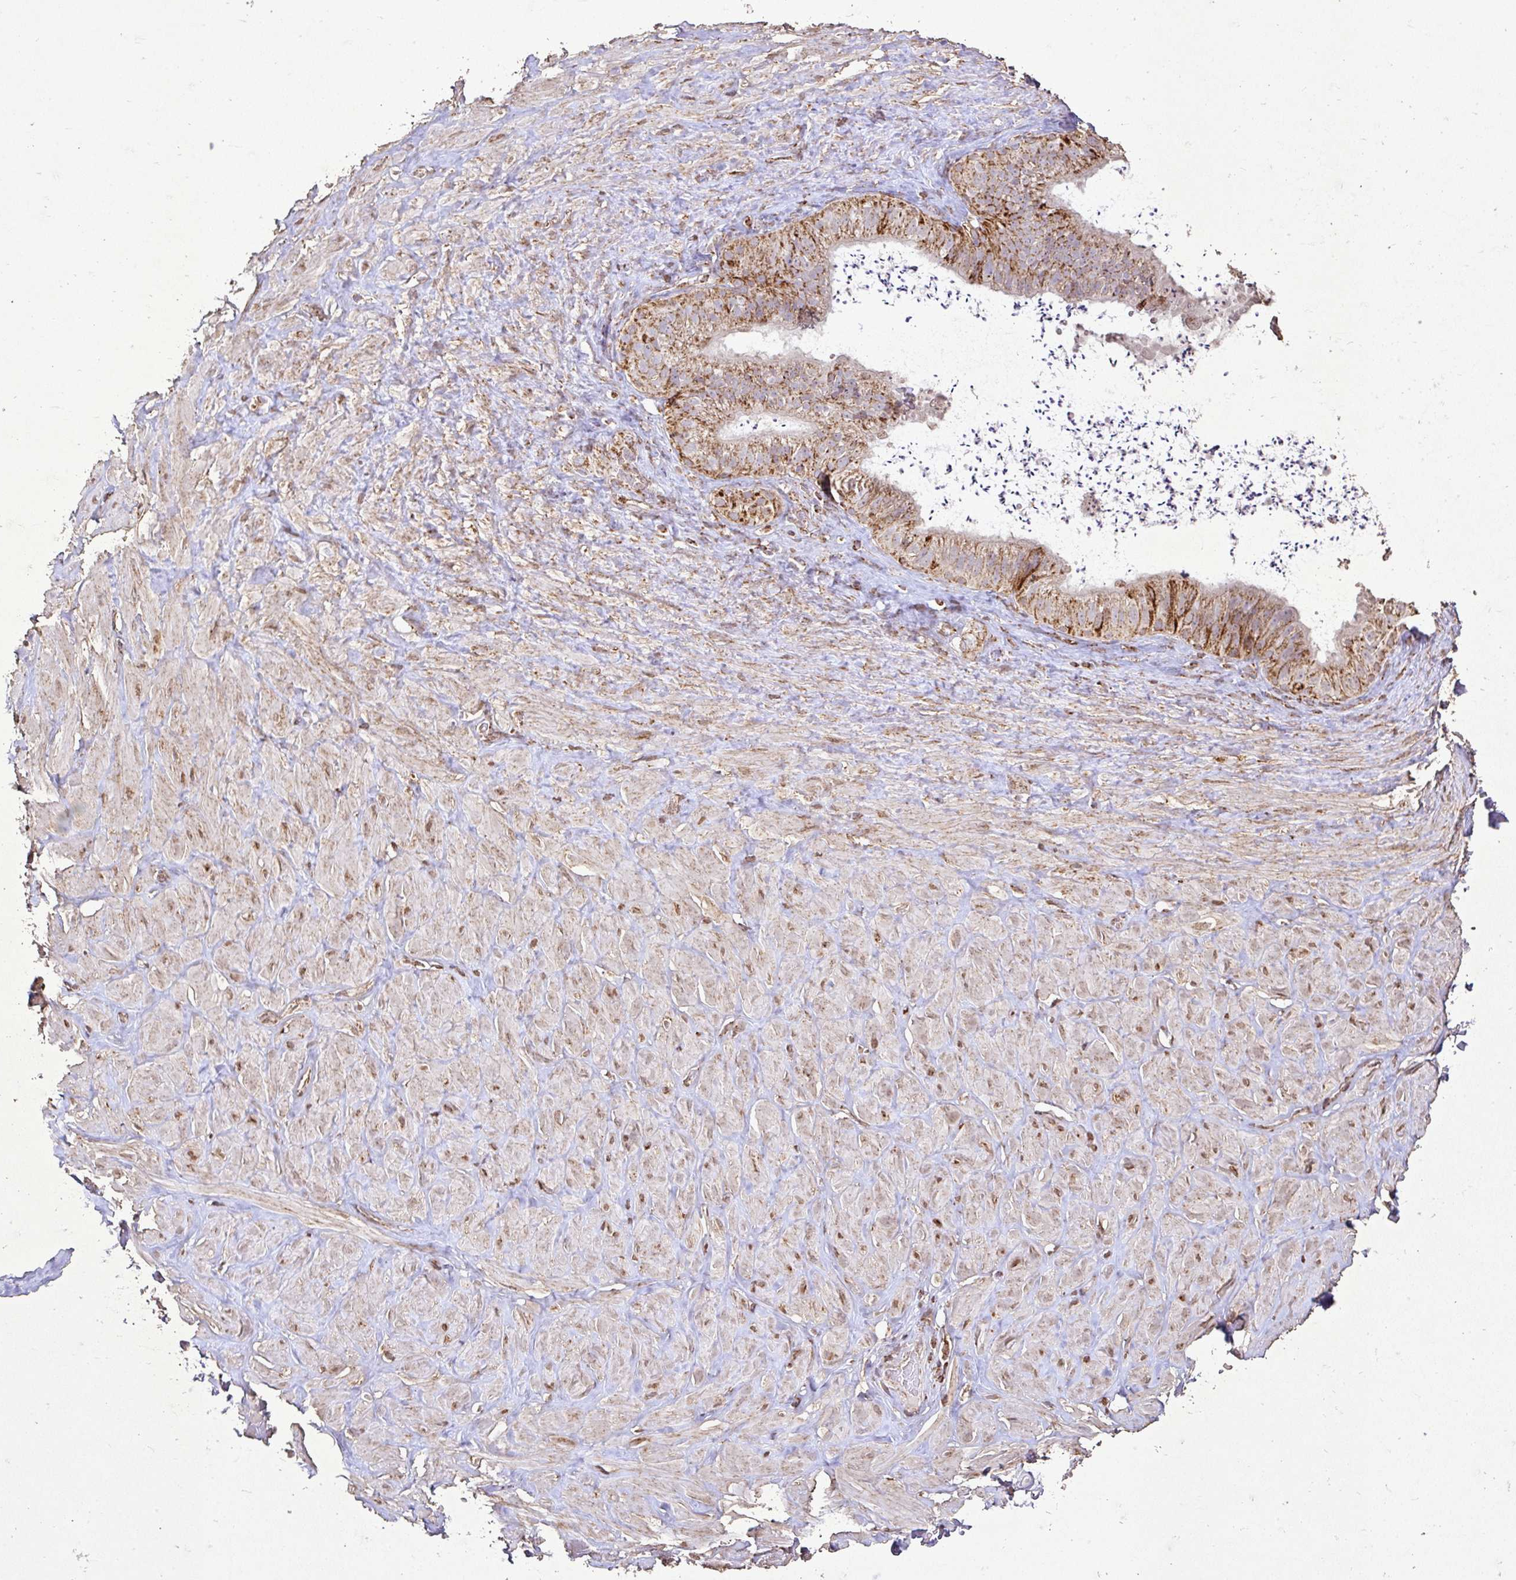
{"staining": {"intensity": "weak", "quantity": ">75%", "location": "cytoplasmic/membranous"}, "tissue": "adipose tissue", "cell_type": "Adipocytes", "image_type": "normal", "snomed": [{"axis": "morphology", "description": "Normal tissue, NOS"}, {"axis": "topography", "description": "Vascular tissue"}, {"axis": "topography", "description": "Peripheral nerve tissue"}], "caption": "High-magnification brightfield microscopy of normal adipose tissue stained with DAB (3,3'-diaminobenzidine) (brown) and counterstained with hematoxylin (blue). adipocytes exhibit weak cytoplasmic/membranous expression is seen in about>75% of cells.", "gene": "AGK", "patient": {"sex": "male", "age": 41}}